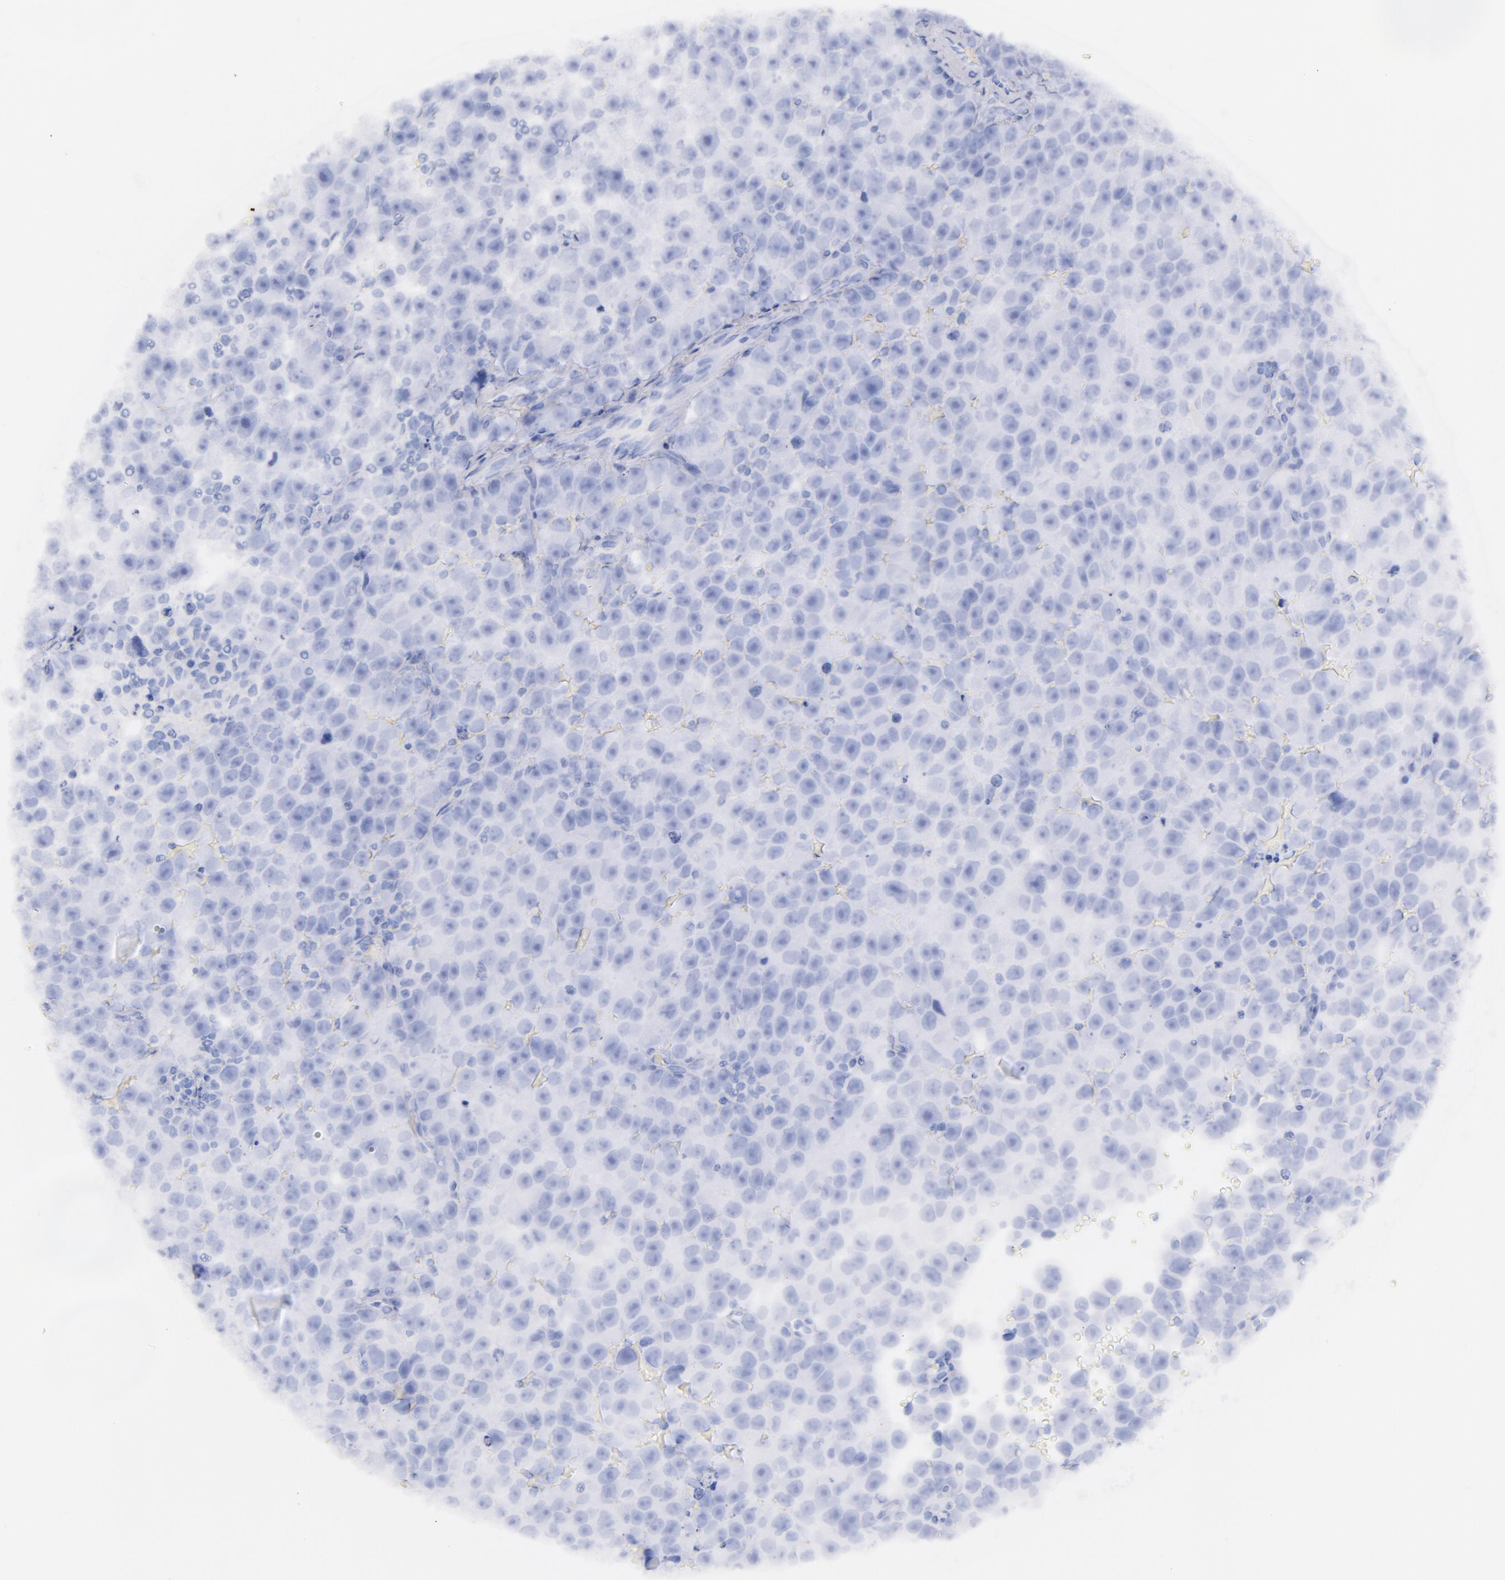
{"staining": {"intensity": "negative", "quantity": "none", "location": "none"}, "tissue": "testis cancer", "cell_type": "Tumor cells", "image_type": "cancer", "snomed": [{"axis": "morphology", "description": "Seminoma, NOS"}, {"axis": "topography", "description": "Testis"}], "caption": "Immunohistochemical staining of human seminoma (testis) demonstrates no significant expression in tumor cells.", "gene": "CD44", "patient": {"sex": "male", "age": 33}}